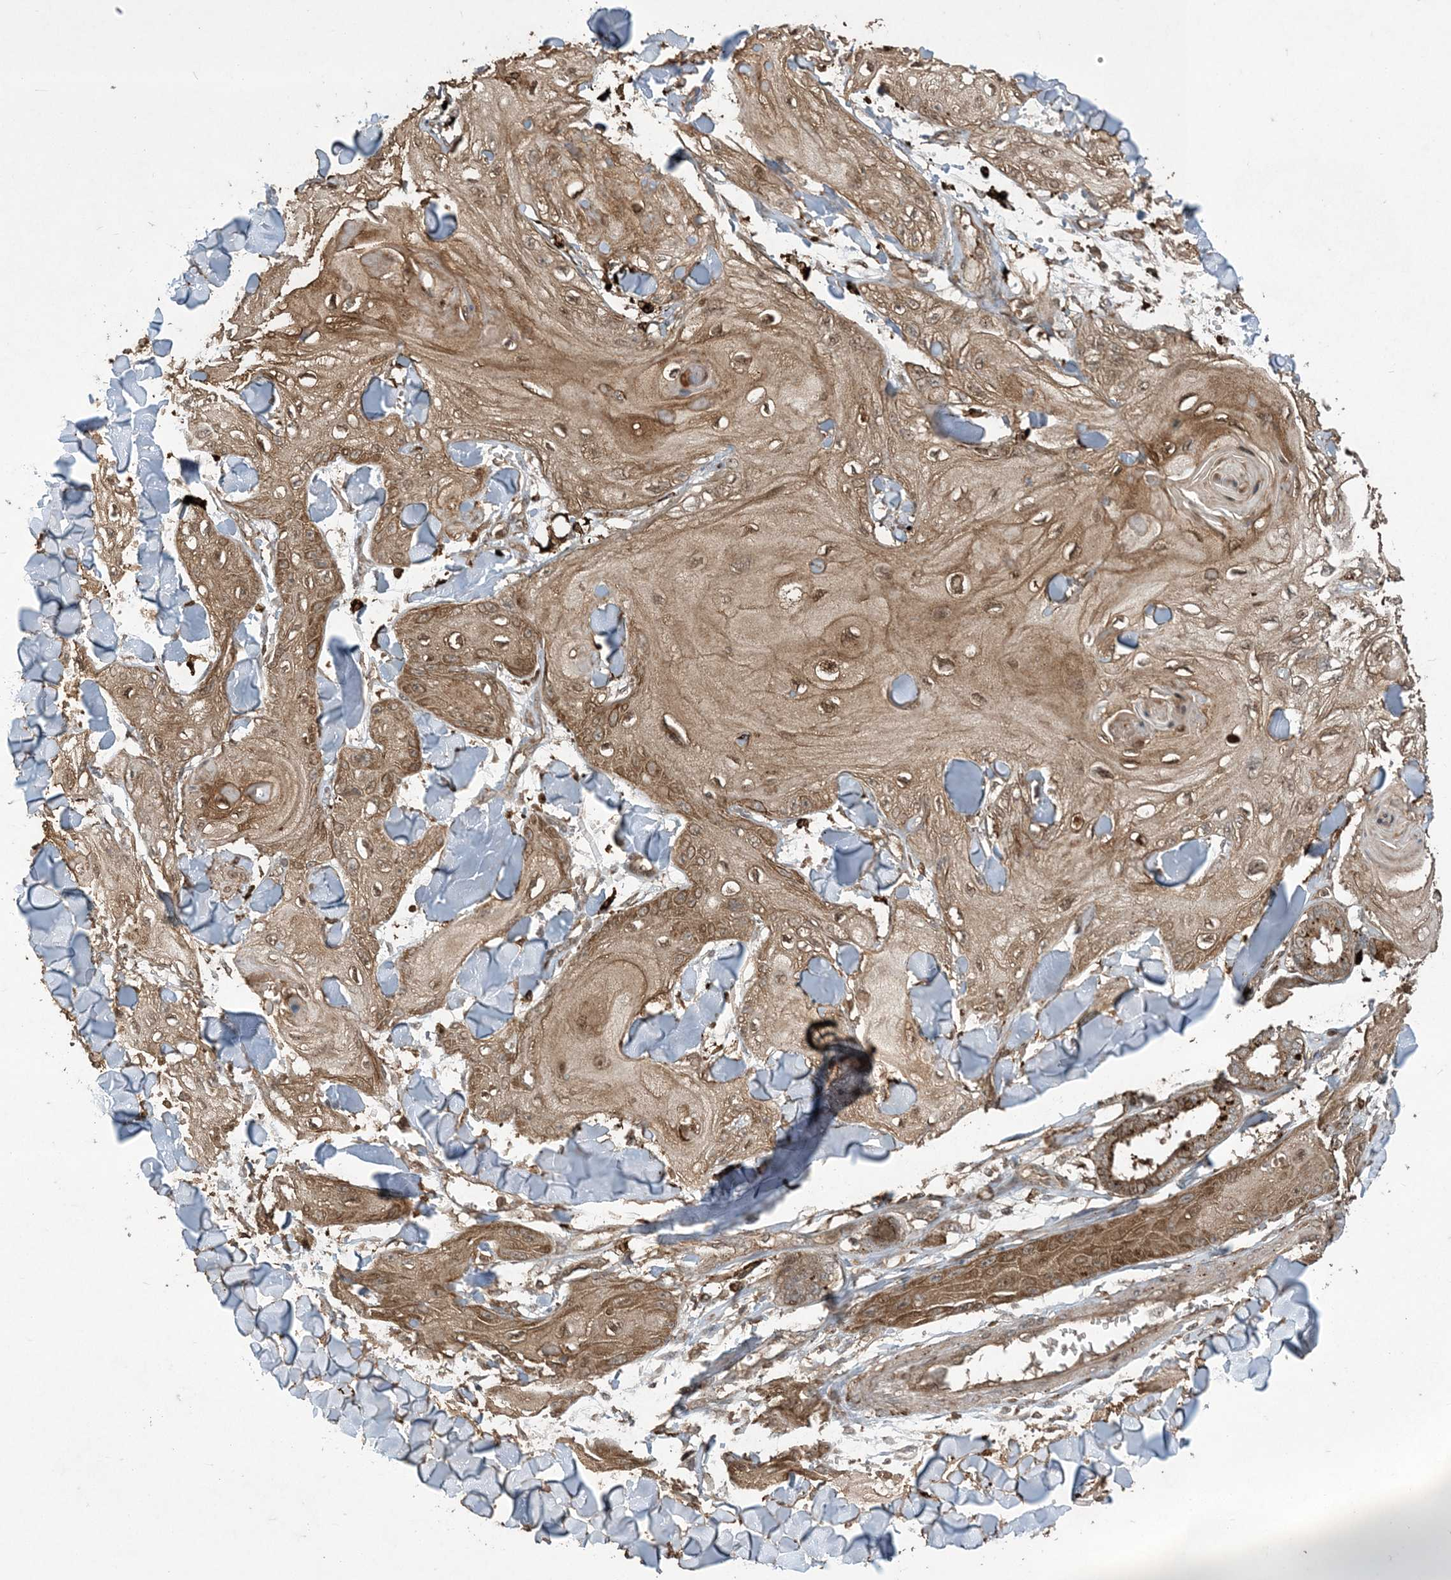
{"staining": {"intensity": "moderate", "quantity": ">75%", "location": "cytoplasmic/membranous,nuclear"}, "tissue": "skin cancer", "cell_type": "Tumor cells", "image_type": "cancer", "snomed": [{"axis": "morphology", "description": "Squamous cell carcinoma, NOS"}, {"axis": "topography", "description": "Skin"}], "caption": "Tumor cells display medium levels of moderate cytoplasmic/membranous and nuclear positivity in about >75% of cells in human skin cancer. The protein of interest is stained brown, and the nuclei are stained in blue (DAB (3,3'-diaminobenzidine) IHC with brightfield microscopy, high magnification).", "gene": "EFCAB8", "patient": {"sex": "male", "age": 74}}